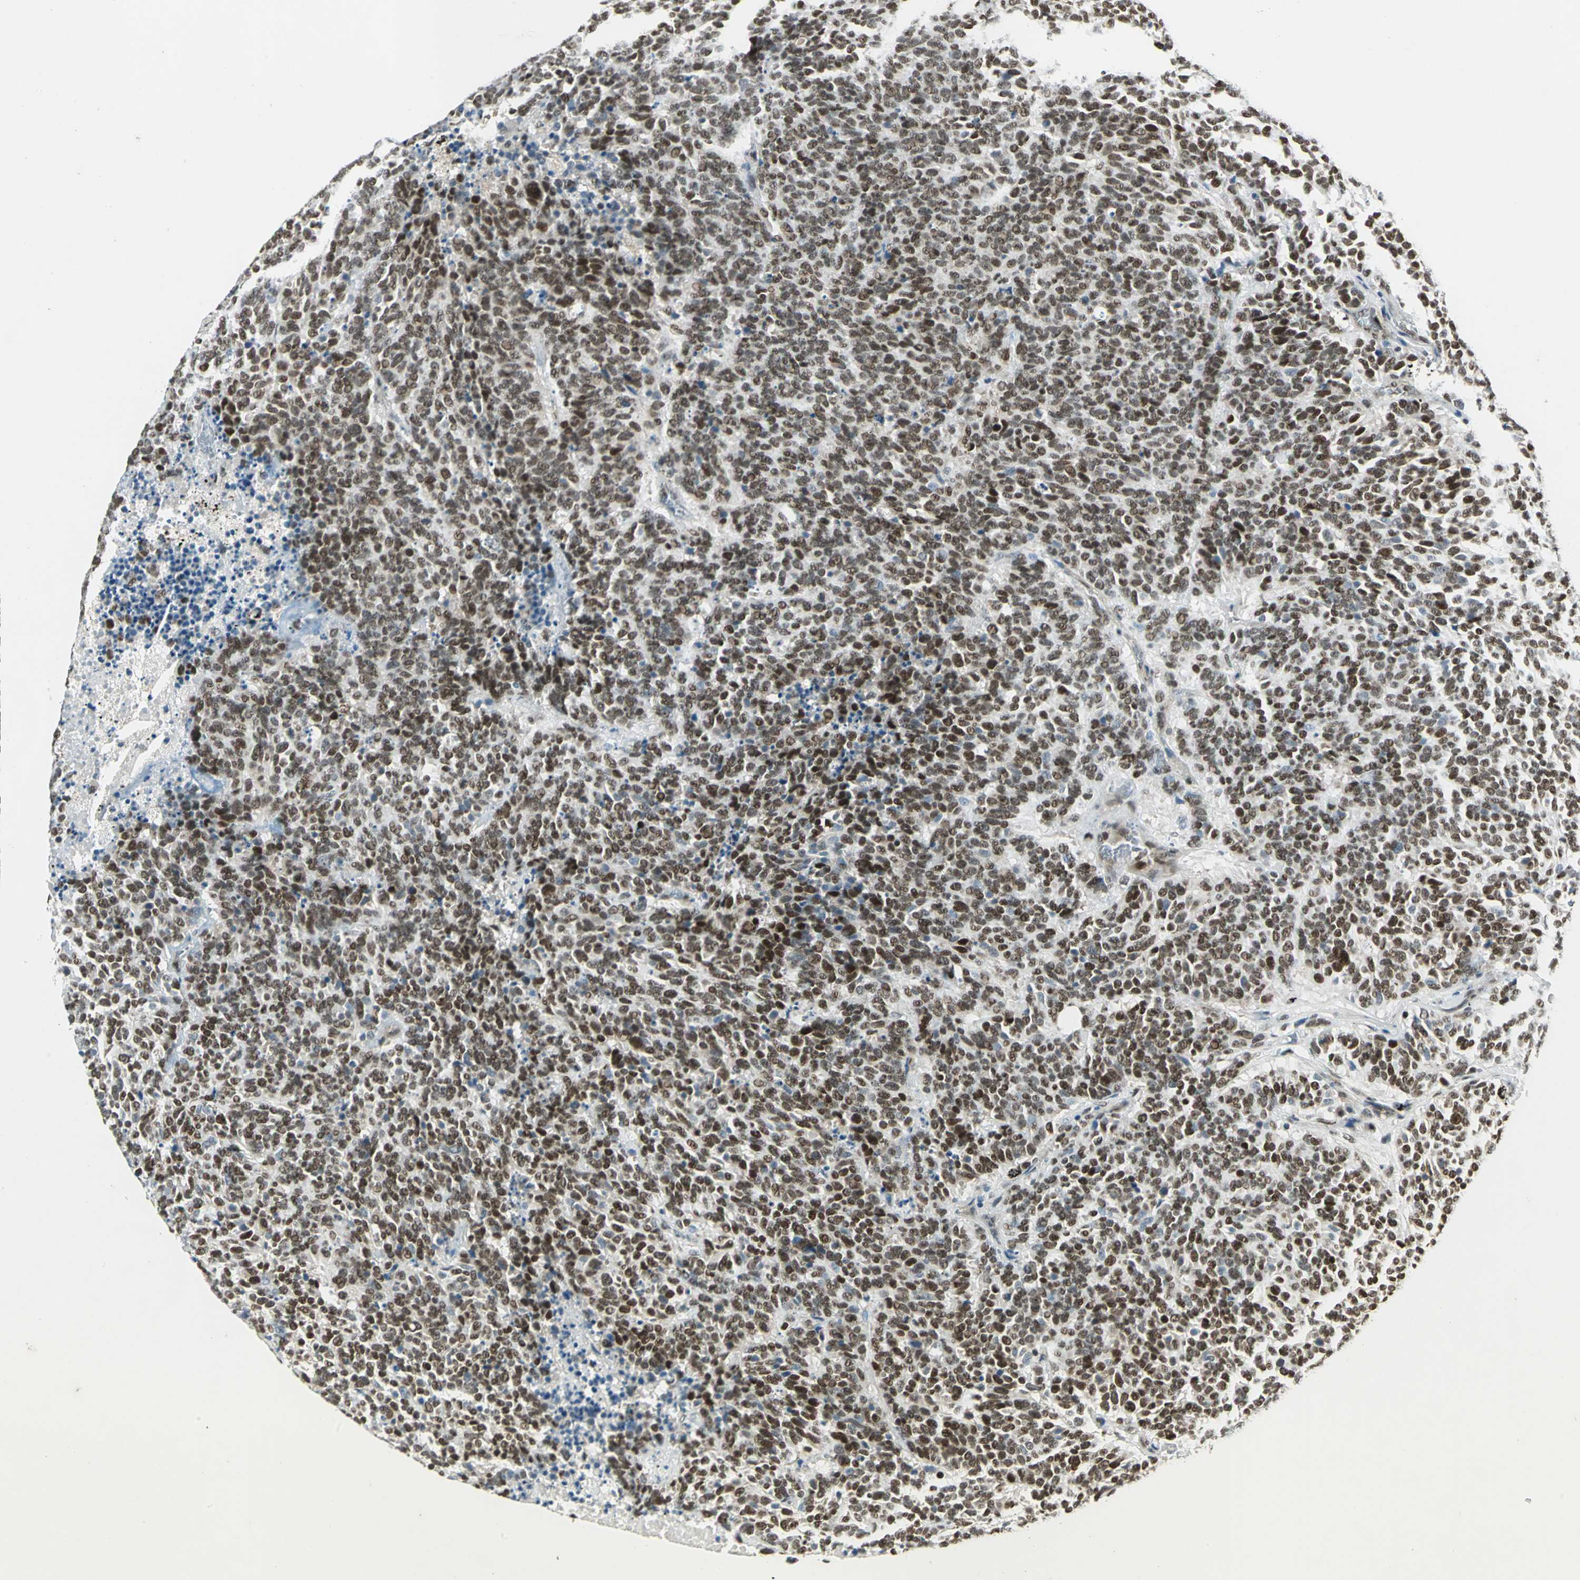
{"staining": {"intensity": "strong", "quantity": ">75%", "location": "nuclear"}, "tissue": "lung cancer", "cell_type": "Tumor cells", "image_type": "cancer", "snomed": [{"axis": "morphology", "description": "Neoplasm, malignant, NOS"}, {"axis": "topography", "description": "Lung"}], "caption": "This histopathology image reveals immunohistochemistry staining of lung neoplasm (malignant), with high strong nuclear staining in about >75% of tumor cells.", "gene": "RAD17", "patient": {"sex": "female", "age": 58}}